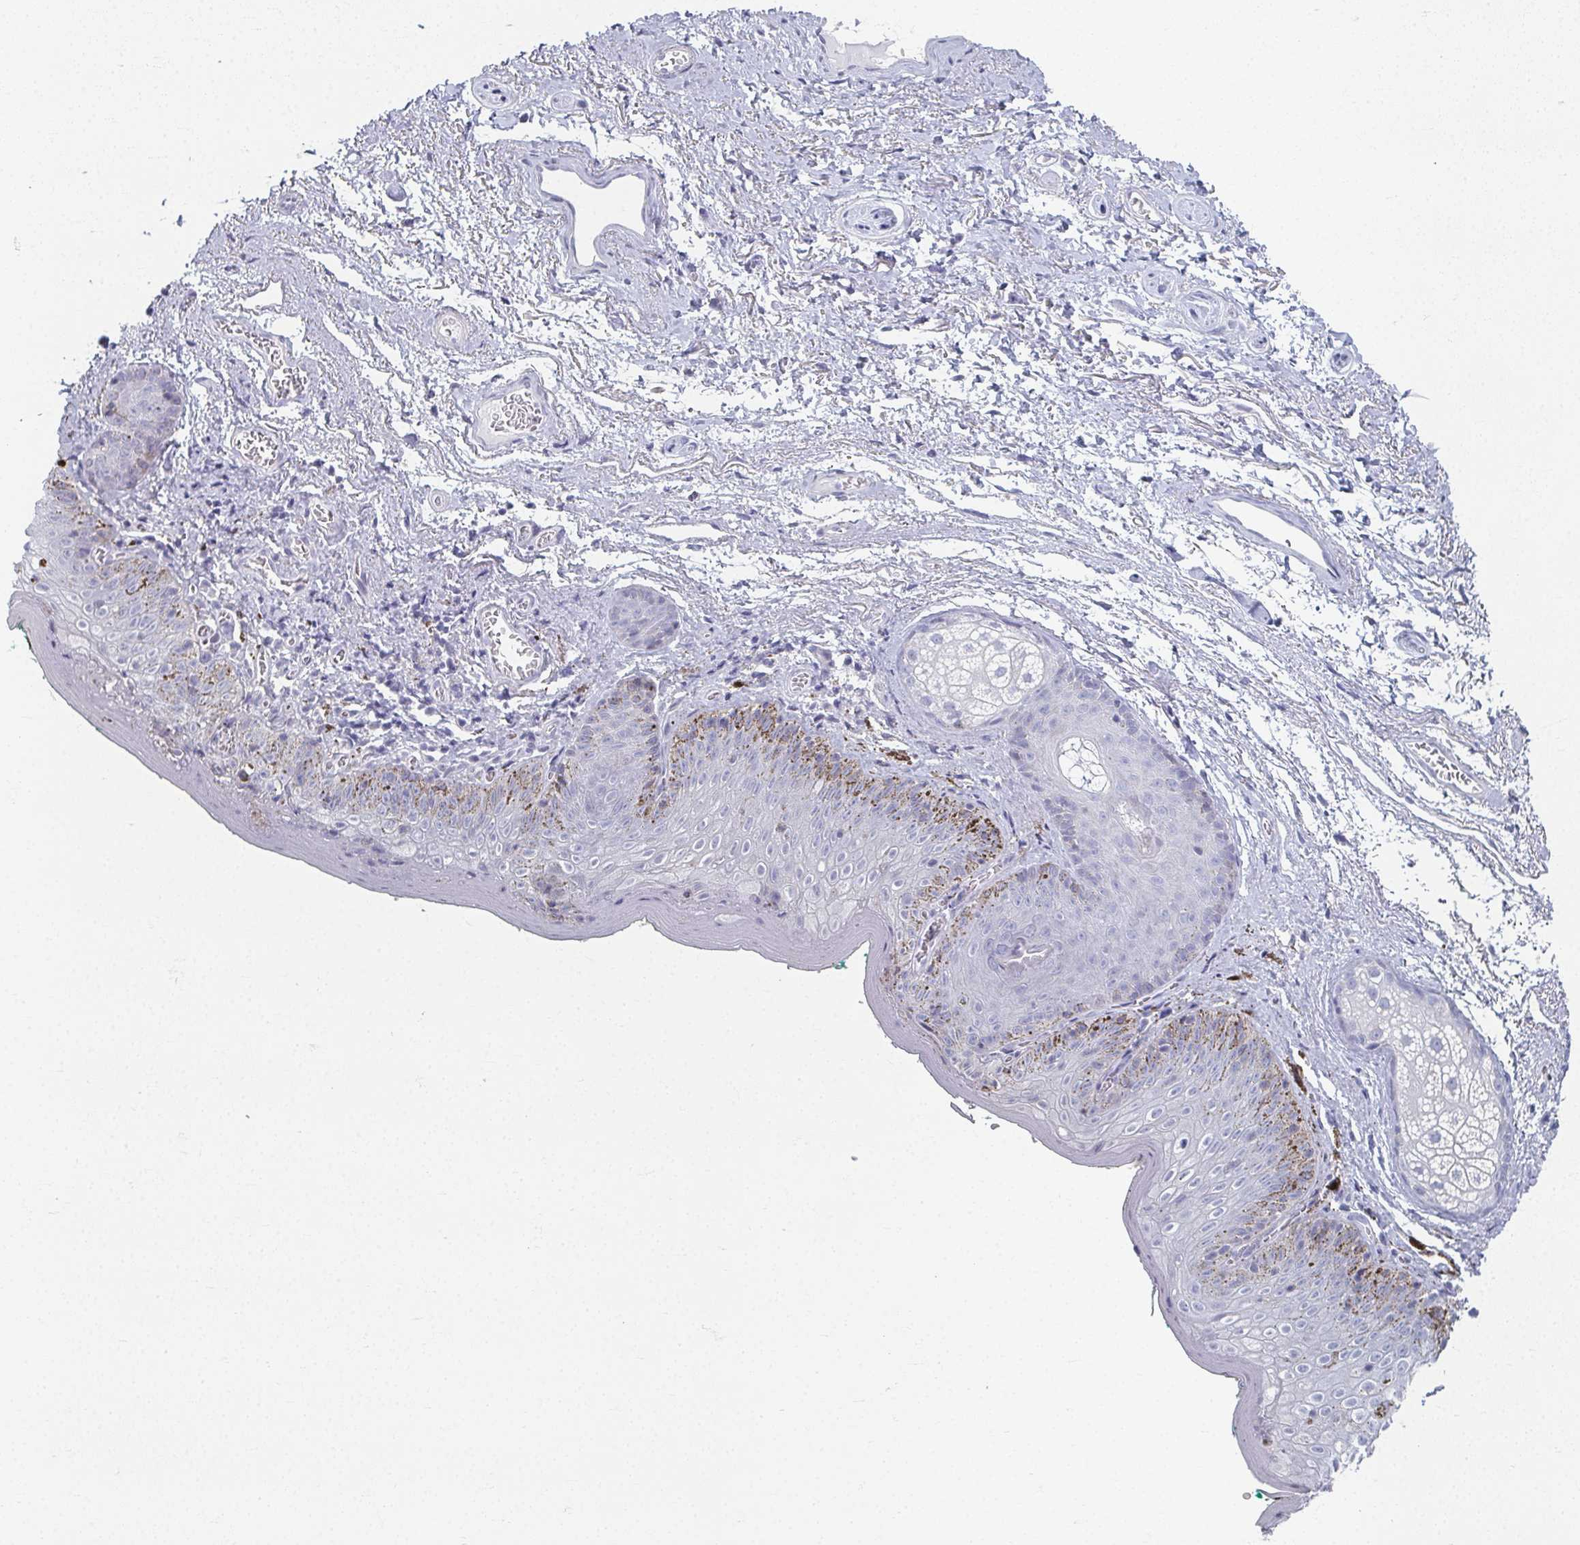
{"staining": {"intensity": "negative", "quantity": "none", "location": "none"}, "tissue": "vagina", "cell_type": "Squamous epithelial cells", "image_type": "normal", "snomed": [{"axis": "morphology", "description": "Normal tissue, NOS"}, {"axis": "topography", "description": "Vulva"}, {"axis": "topography", "description": "Vagina"}, {"axis": "topography", "description": "Peripheral nerve tissue"}], "caption": "Immunohistochemistry (IHC) image of unremarkable human vagina stained for a protein (brown), which demonstrates no positivity in squamous epithelial cells. (IHC, brightfield microscopy, high magnification).", "gene": "CAMKV", "patient": {"sex": "female", "age": 66}}